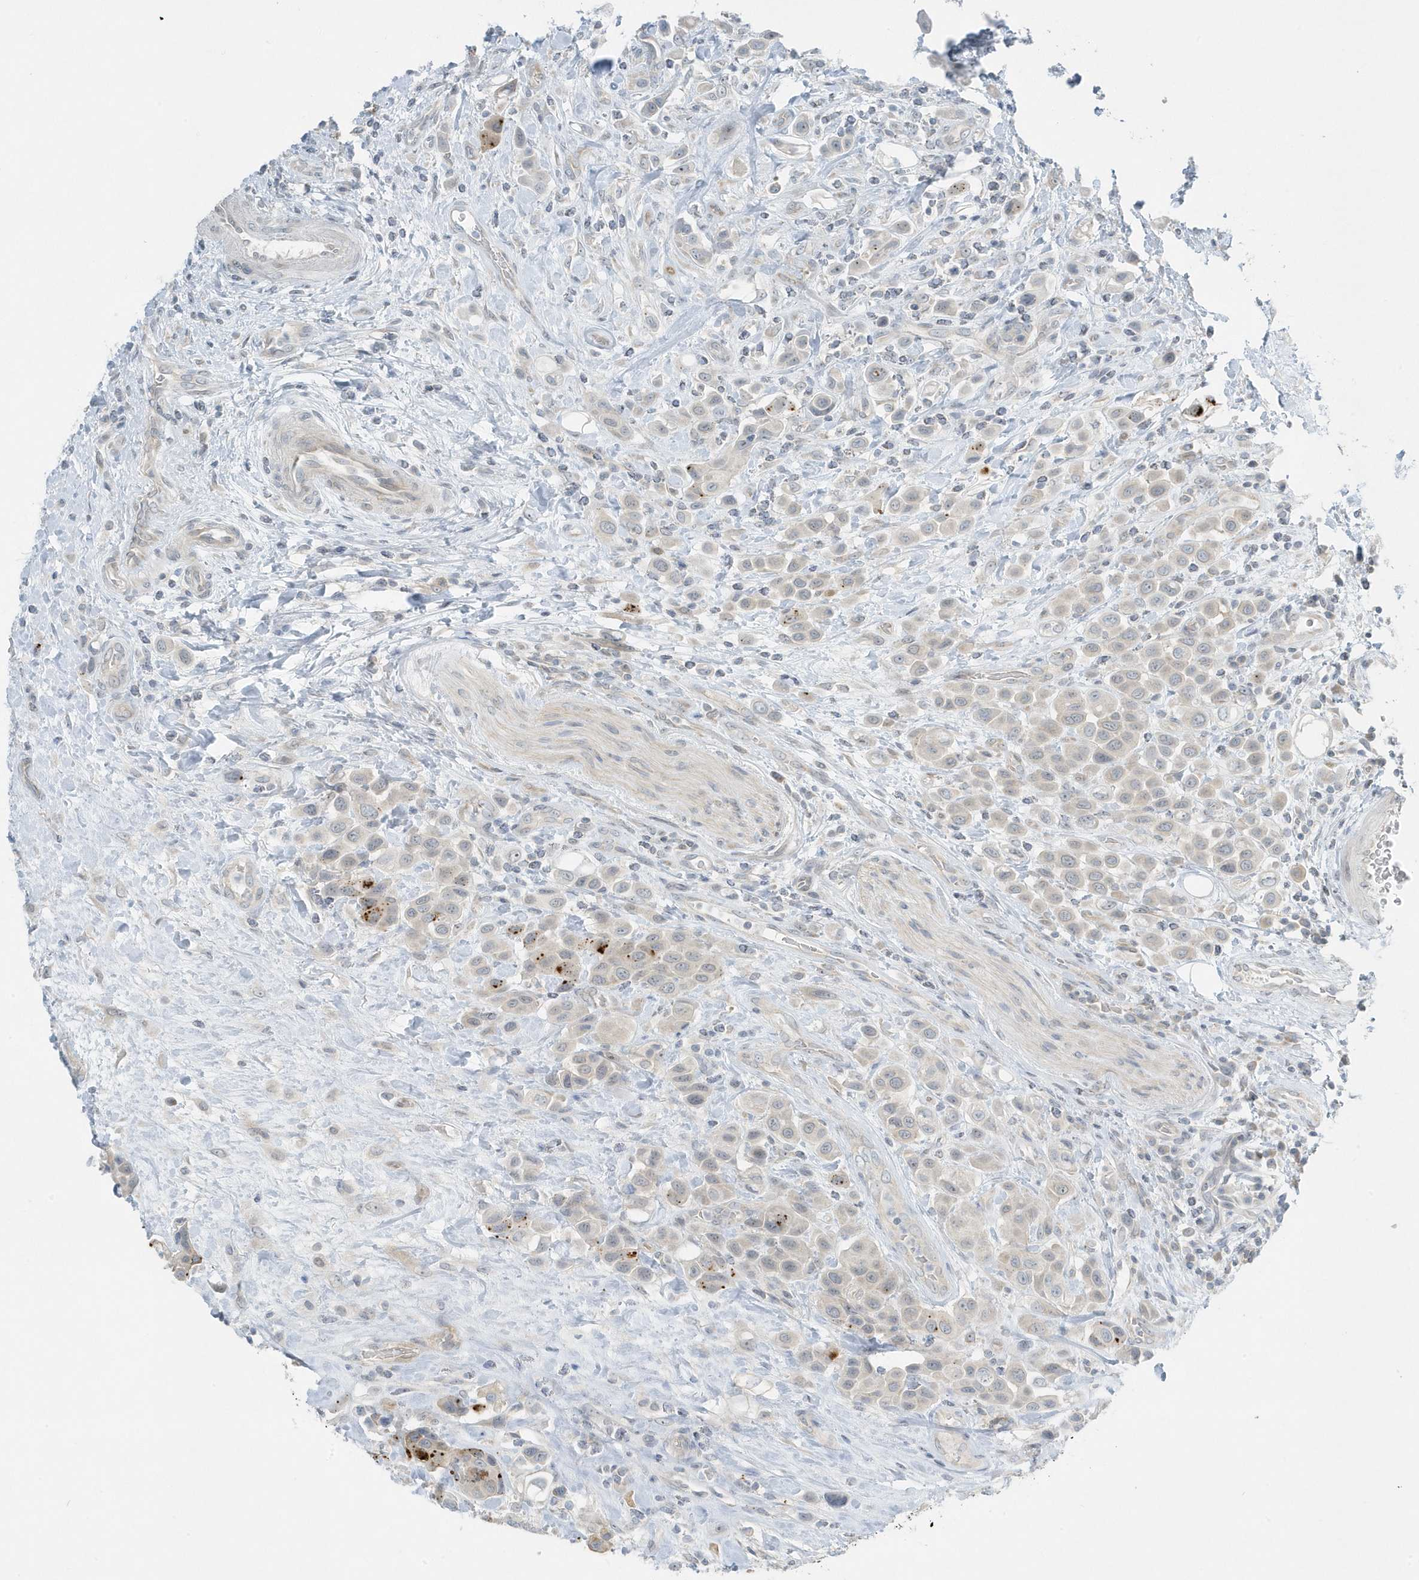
{"staining": {"intensity": "strong", "quantity": "<25%", "location": "cytoplasmic/membranous"}, "tissue": "urothelial cancer", "cell_type": "Tumor cells", "image_type": "cancer", "snomed": [{"axis": "morphology", "description": "Urothelial carcinoma, High grade"}, {"axis": "topography", "description": "Urinary bladder"}], "caption": "This is a histology image of IHC staining of high-grade urothelial carcinoma, which shows strong positivity in the cytoplasmic/membranous of tumor cells.", "gene": "SCN3A", "patient": {"sex": "male", "age": 50}}